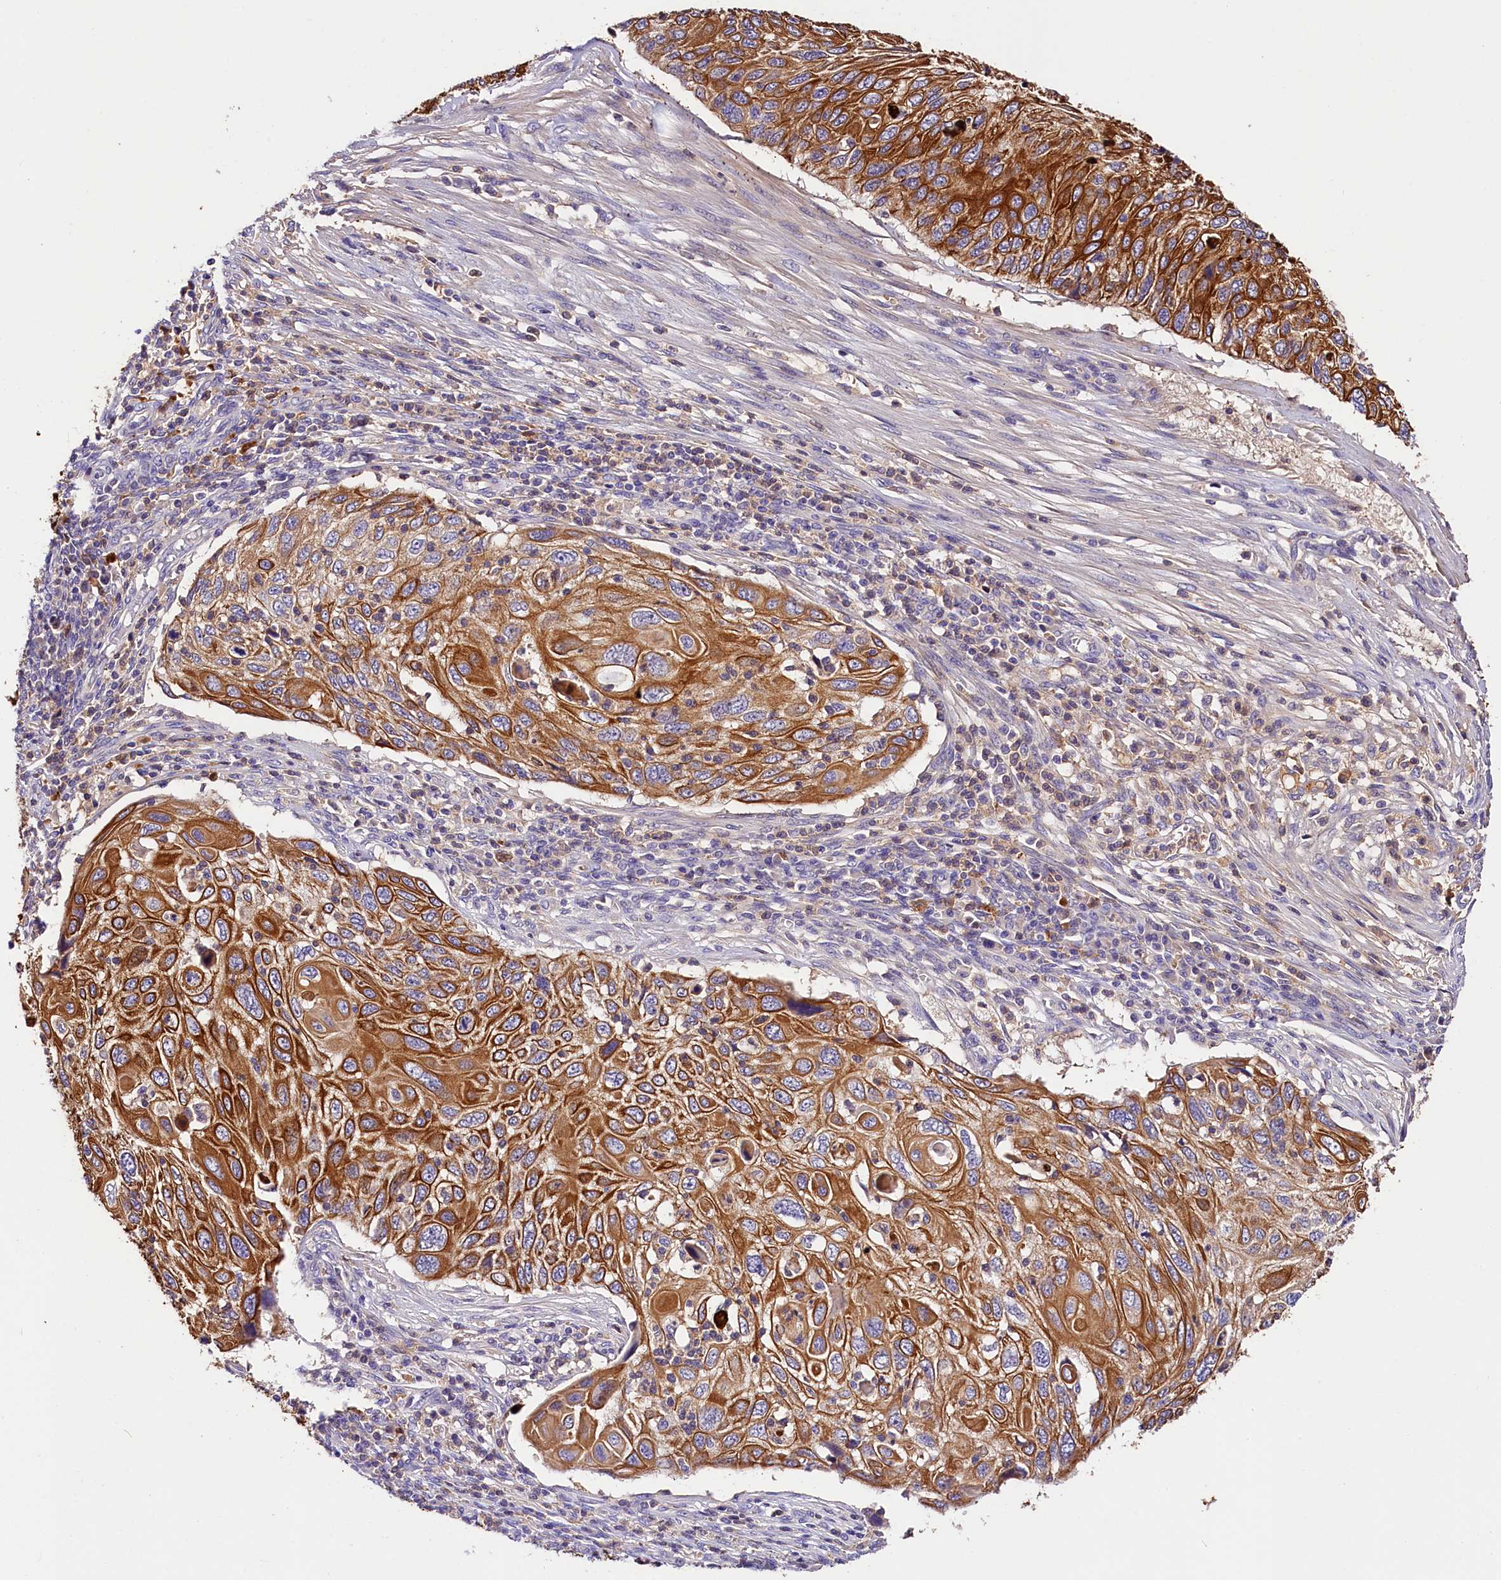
{"staining": {"intensity": "strong", "quantity": ">75%", "location": "cytoplasmic/membranous"}, "tissue": "cervical cancer", "cell_type": "Tumor cells", "image_type": "cancer", "snomed": [{"axis": "morphology", "description": "Squamous cell carcinoma, NOS"}, {"axis": "topography", "description": "Cervix"}], "caption": "Immunohistochemical staining of human cervical squamous cell carcinoma demonstrates high levels of strong cytoplasmic/membranous protein staining in approximately >75% of tumor cells.", "gene": "ARMC6", "patient": {"sex": "female", "age": 70}}